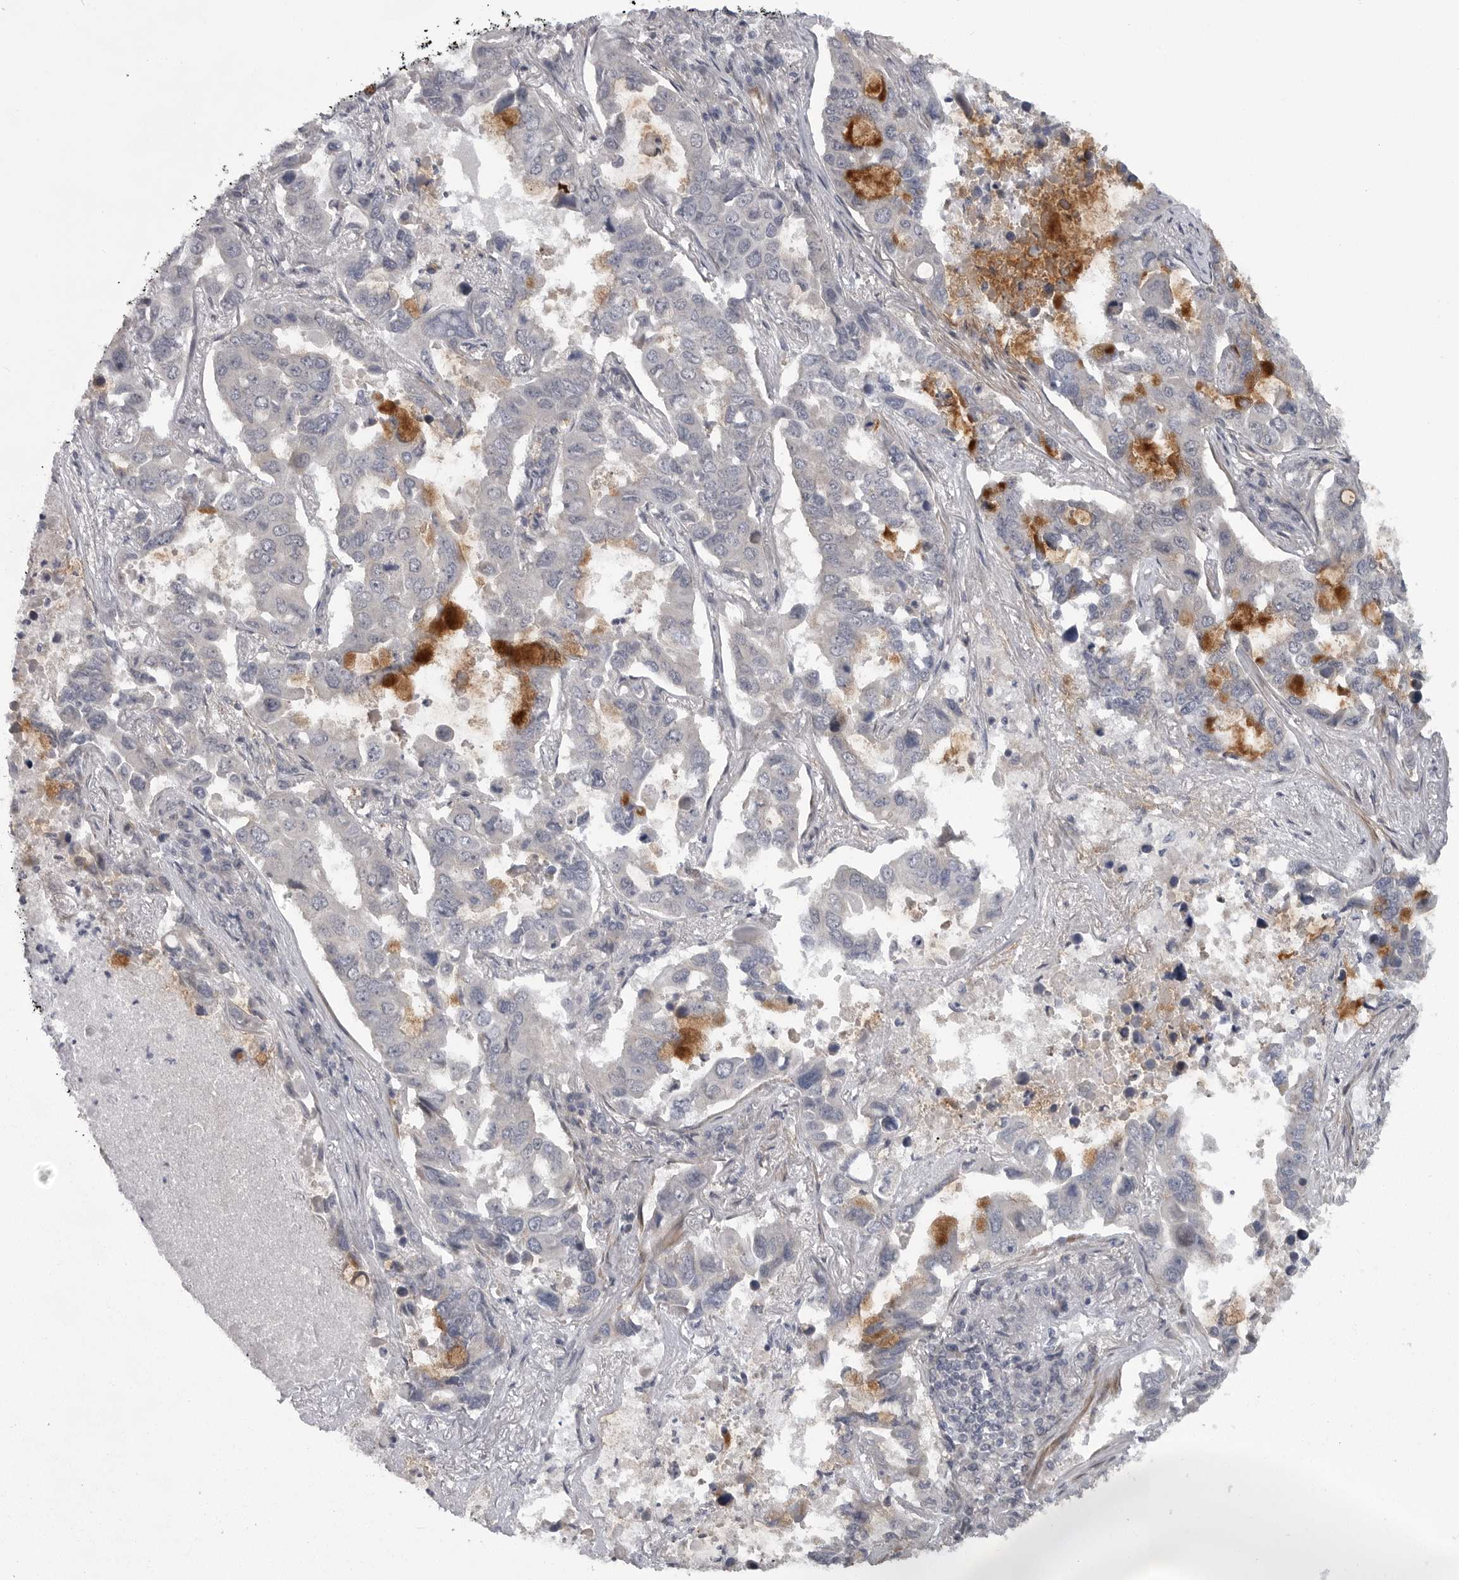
{"staining": {"intensity": "weak", "quantity": "<25%", "location": "cytoplasmic/membranous"}, "tissue": "lung cancer", "cell_type": "Tumor cells", "image_type": "cancer", "snomed": [{"axis": "morphology", "description": "Adenocarcinoma, NOS"}, {"axis": "topography", "description": "Lung"}], "caption": "The micrograph displays no staining of tumor cells in lung cancer (adenocarcinoma). (DAB (3,3'-diaminobenzidine) IHC visualized using brightfield microscopy, high magnification).", "gene": "PPP1R9A", "patient": {"sex": "male", "age": 64}}